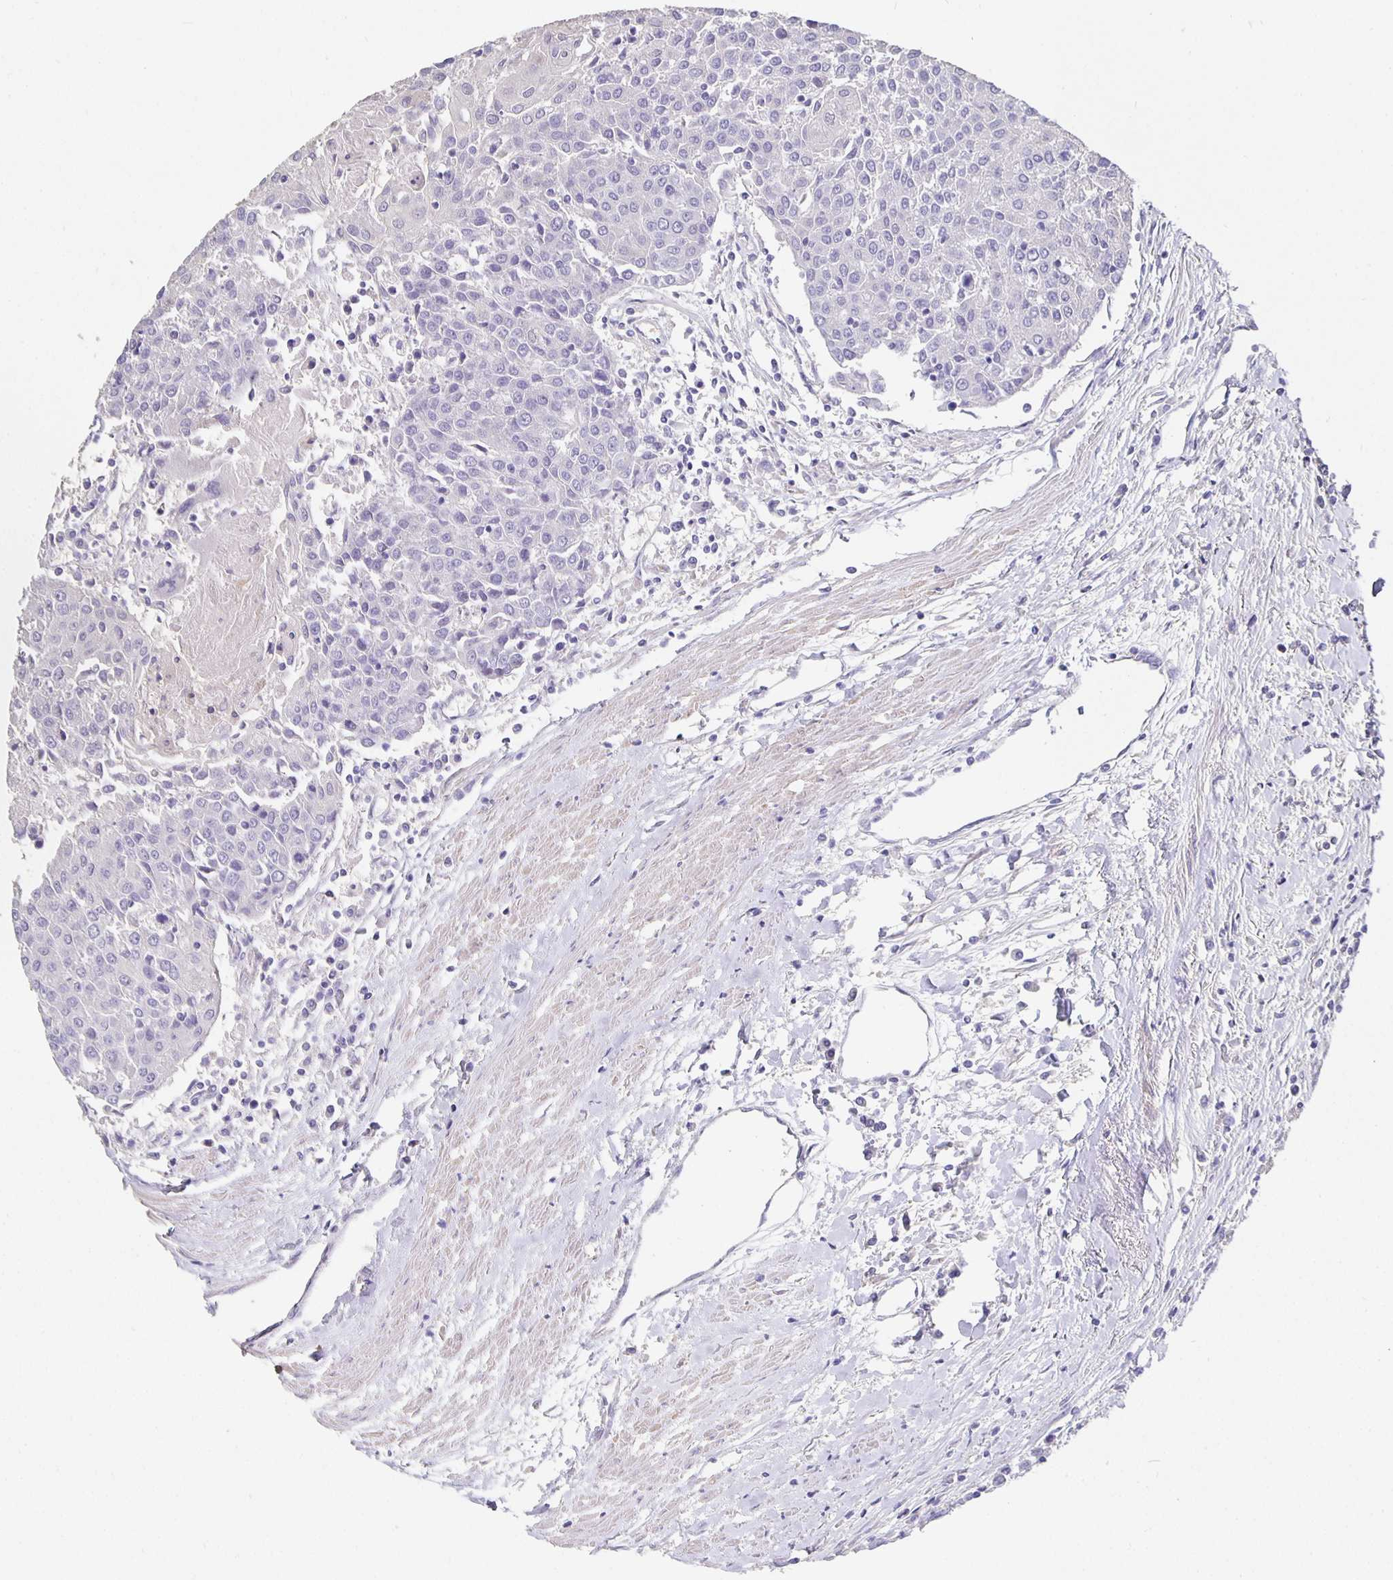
{"staining": {"intensity": "negative", "quantity": "none", "location": "none"}, "tissue": "urothelial cancer", "cell_type": "Tumor cells", "image_type": "cancer", "snomed": [{"axis": "morphology", "description": "Urothelial carcinoma, High grade"}, {"axis": "topography", "description": "Urinary bladder"}], "caption": "The IHC photomicrograph has no significant positivity in tumor cells of high-grade urothelial carcinoma tissue. Brightfield microscopy of IHC stained with DAB (3,3'-diaminobenzidine) (brown) and hematoxylin (blue), captured at high magnification.", "gene": "CFAP74", "patient": {"sex": "female", "age": 85}}